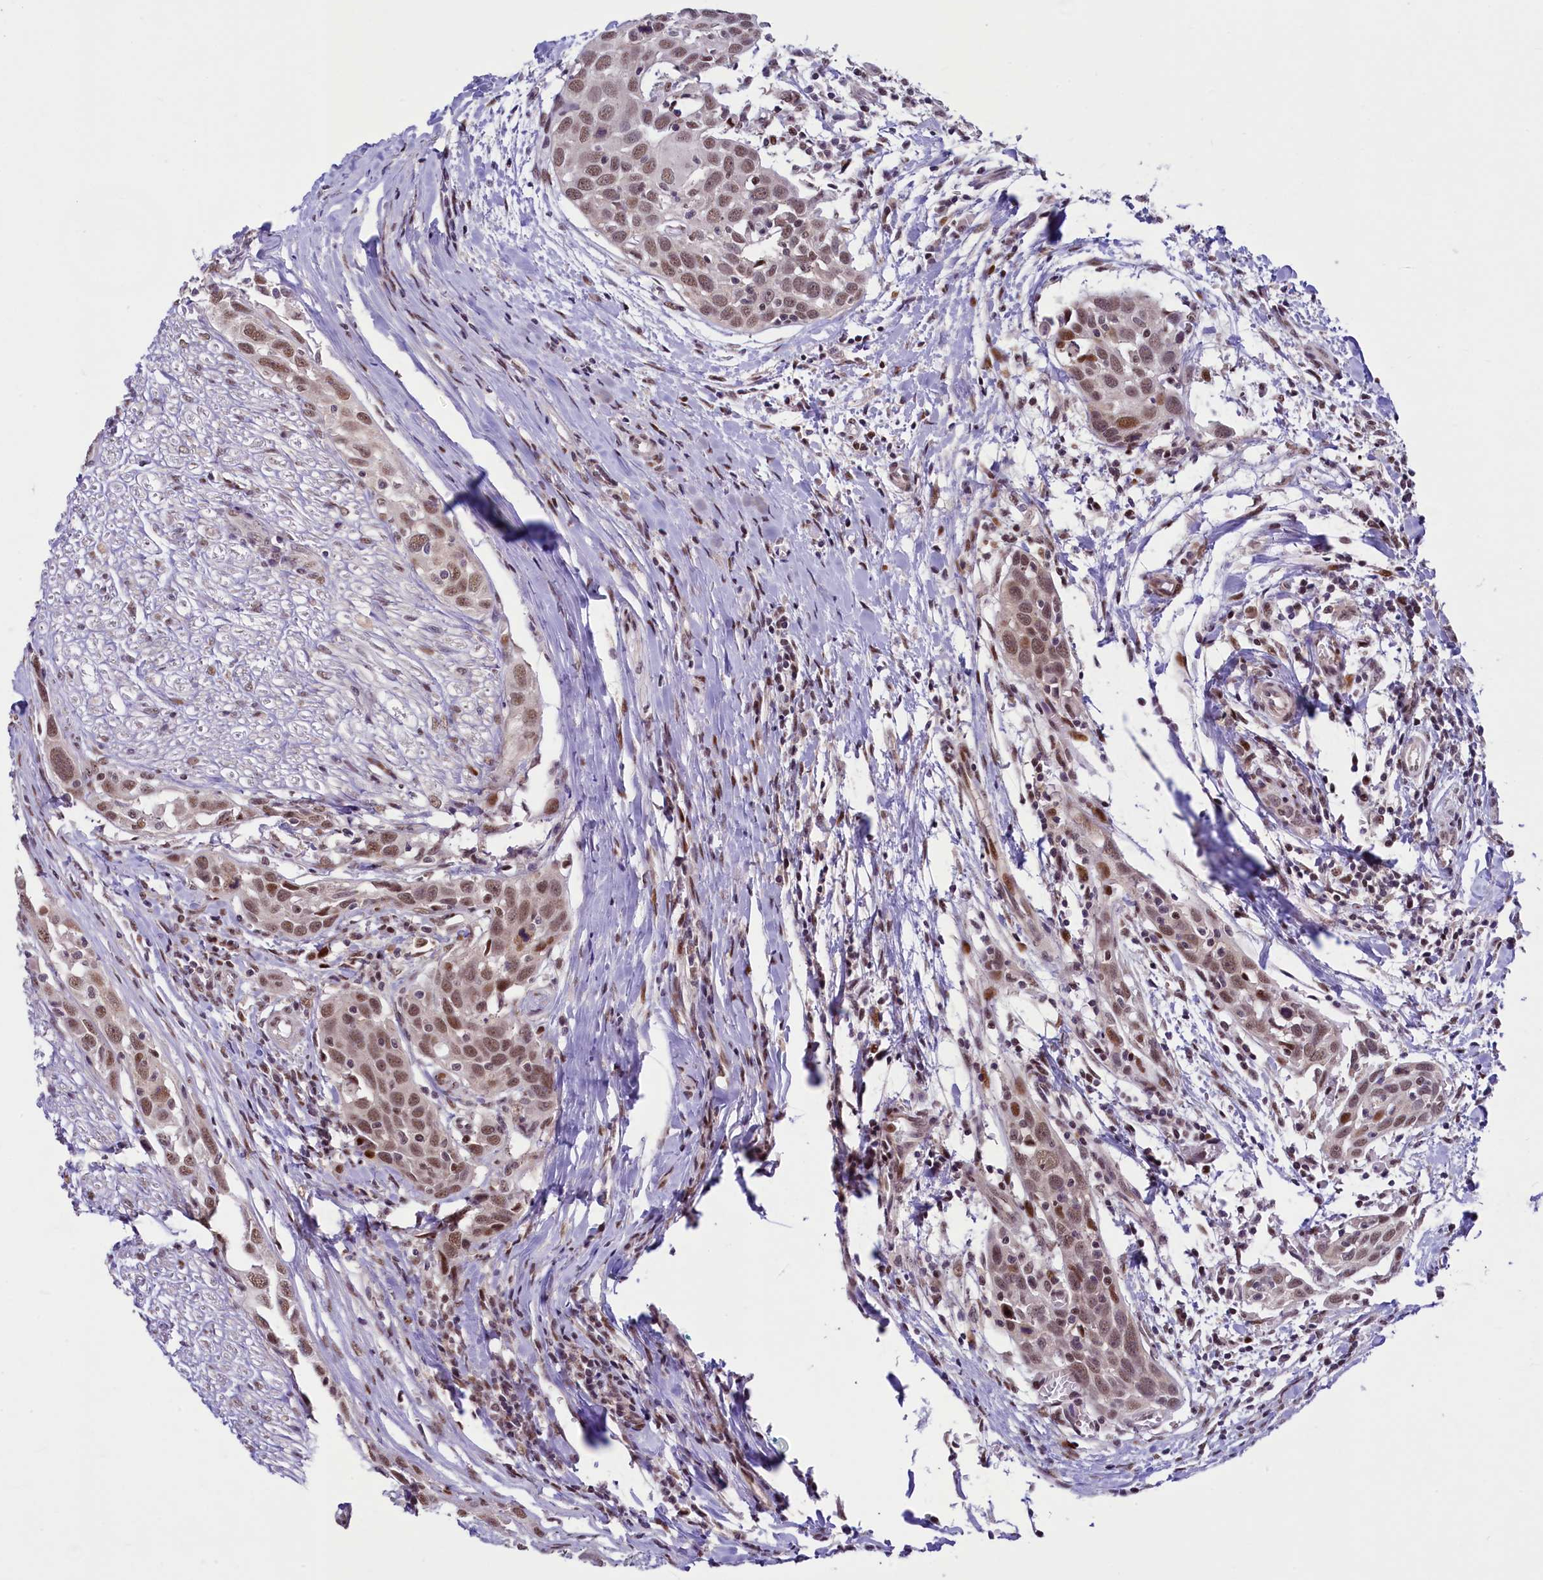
{"staining": {"intensity": "moderate", "quantity": ">75%", "location": "nuclear"}, "tissue": "head and neck cancer", "cell_type": "Tumor cells", "image_type": "cancer", "snomed": [{"axis": "morphology", "description": "Squamous cell carcinoma, NOS"}, {"axis": "topography", "description": "Oral tissue"}, {"axis": "topography", "description": "Head-Neck"}], "caption": "IHC photomicrograph of squamous cell carcinoma (head and neck) stained for a protein (brown), which demonstrates medium levels of moderate nuclear staining in about >75% of tumor cells.", "gene": "ANKS3", "patient": {"sex": "female", "age": 50}}